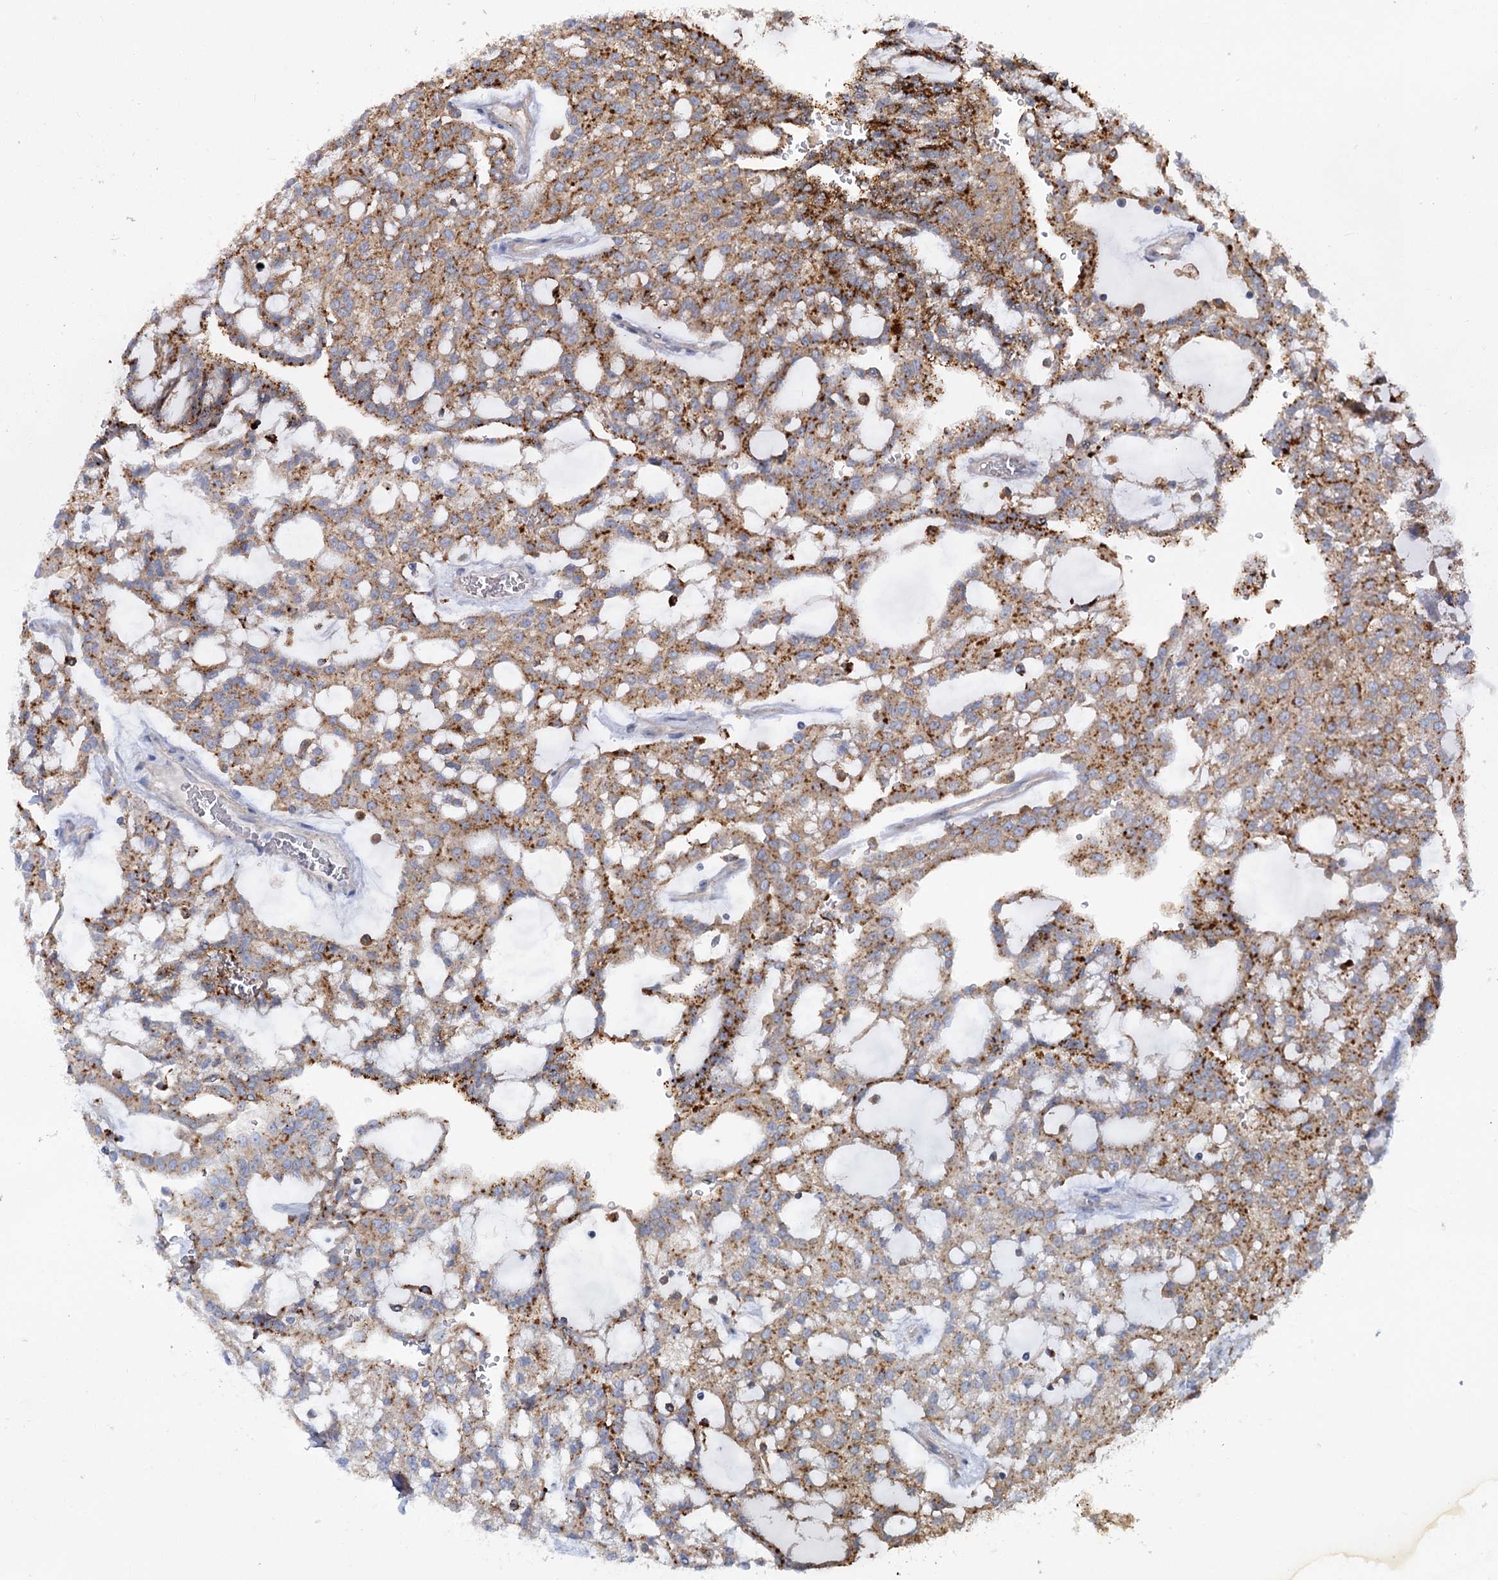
{"staining": {"intensity": "moderate", "quantity": "25%-75%", "location": "cytoplasmic/membranous"}, "tissue": "renal cancer", "cell_type": "Tumor cells", "image_type": "cancer", "snomed": [{"axis": "morphology", "description": "Adenocarcinoma, NOS"}, {"axis": "topography", "description": "Kidney"}], "caption": "Immunohistochemistry histopathology image of renal cancer stained for a protein (brown), which displays medium levels of moderate cytoplasmic/membranous expression in about 25%-75% of tumor cells.", "gene": "GUSB", "patient": {"sex": "male", "age": 63}}